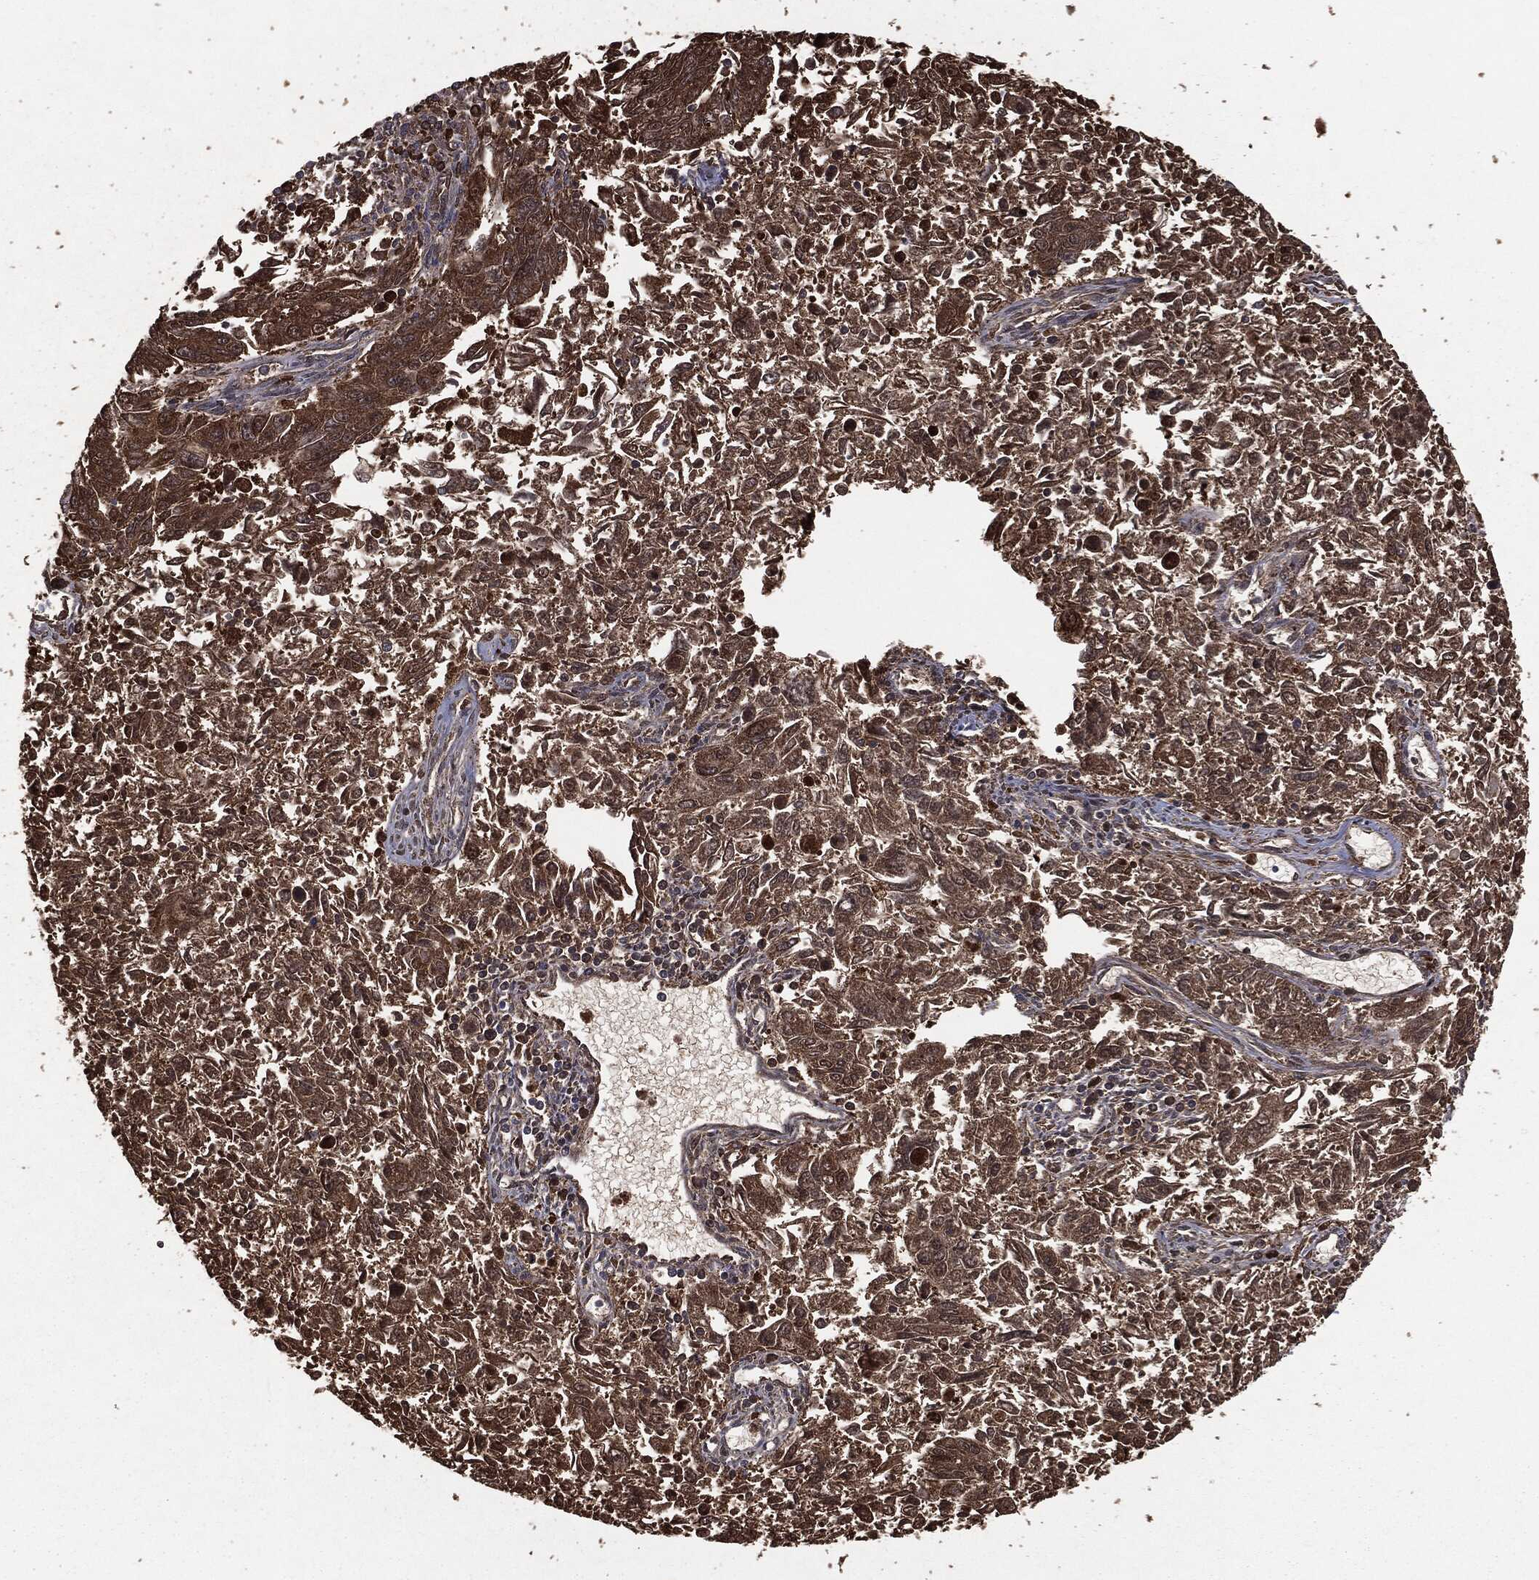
{"staining": {"intensity": "strong", "quantity": ">75%", "location": "cytoplasmic/membranous"}, "tissue": "endometrial cancer", "cell_type": "Tumor cells", "image_type": "cancer", "snomed": [{"axis": "morphology", "description": "Adenocarcinoma, NOS"}, {"axis": "topography", "description": "Endometrium"}], "caption": "High-power microscopy captured an immunohistochemistry (IHC) micrograph of endometrial cancer, revealing strong cytoplasmic/membranous positivity in about >75% of tumor cells.", "gene": "NME1", "patient": {"sex": "female", "age": 42}}